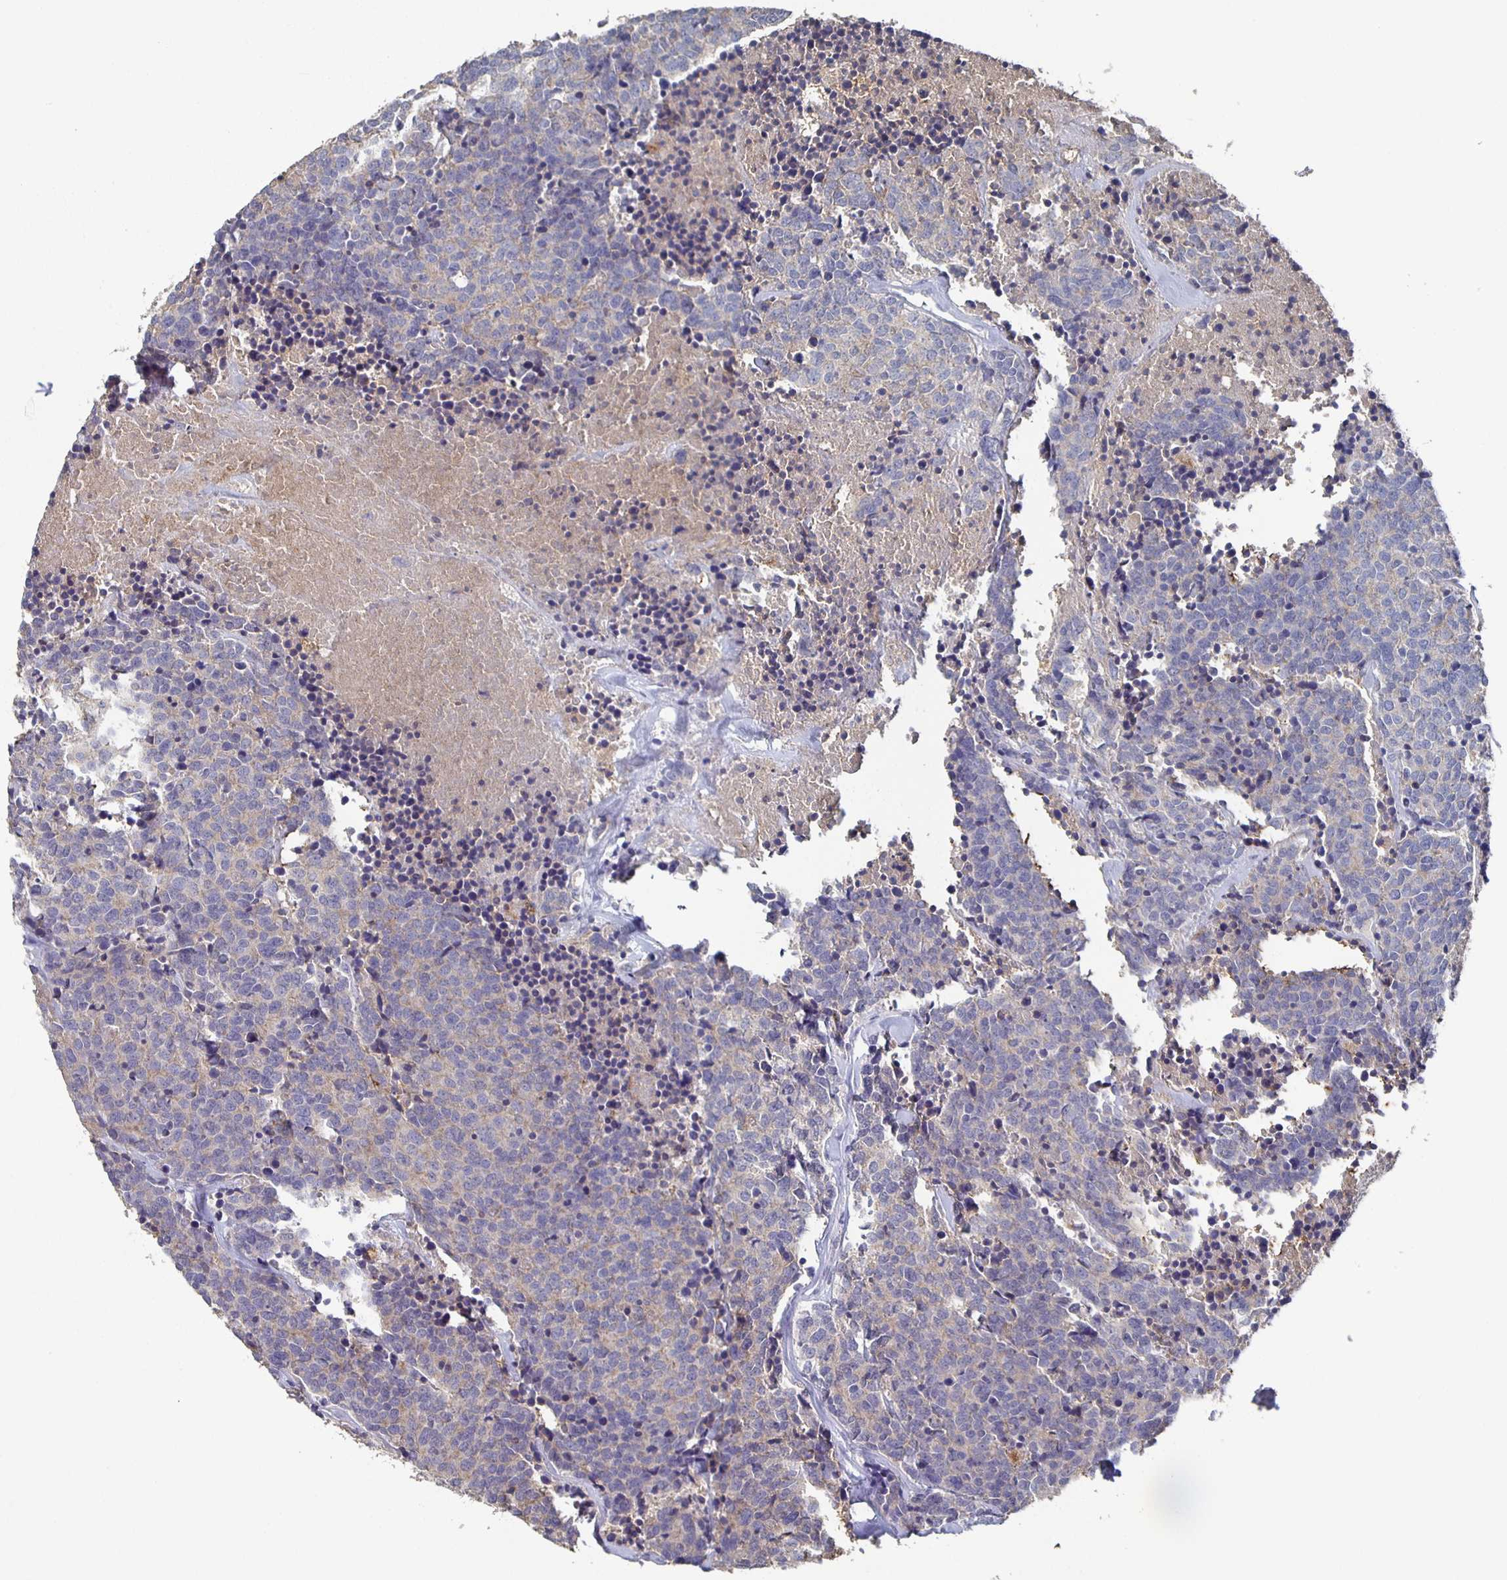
{"staining": {"intensity": "weak", "quantity": "<25%", "location": "cytoplasmic/membranous"}, "tissue": "carcinoid", "cell_type": "Tumor cells", "image_type": "cancer", "snomed": [{"axis": "morphology", "description": "Carcinoid, malignant, NOS"}, {"axis": "topography", "description": "Skin"}], "caption": "Image shows no protein staining in tumor cells of malignant carcinoid tissue. (Brightfield microscopy of DAB immunohistochemistry (IHC) at high magnification).", "gene": "CACNA2D2", "patient": {"sex": "female", "age": 79}}